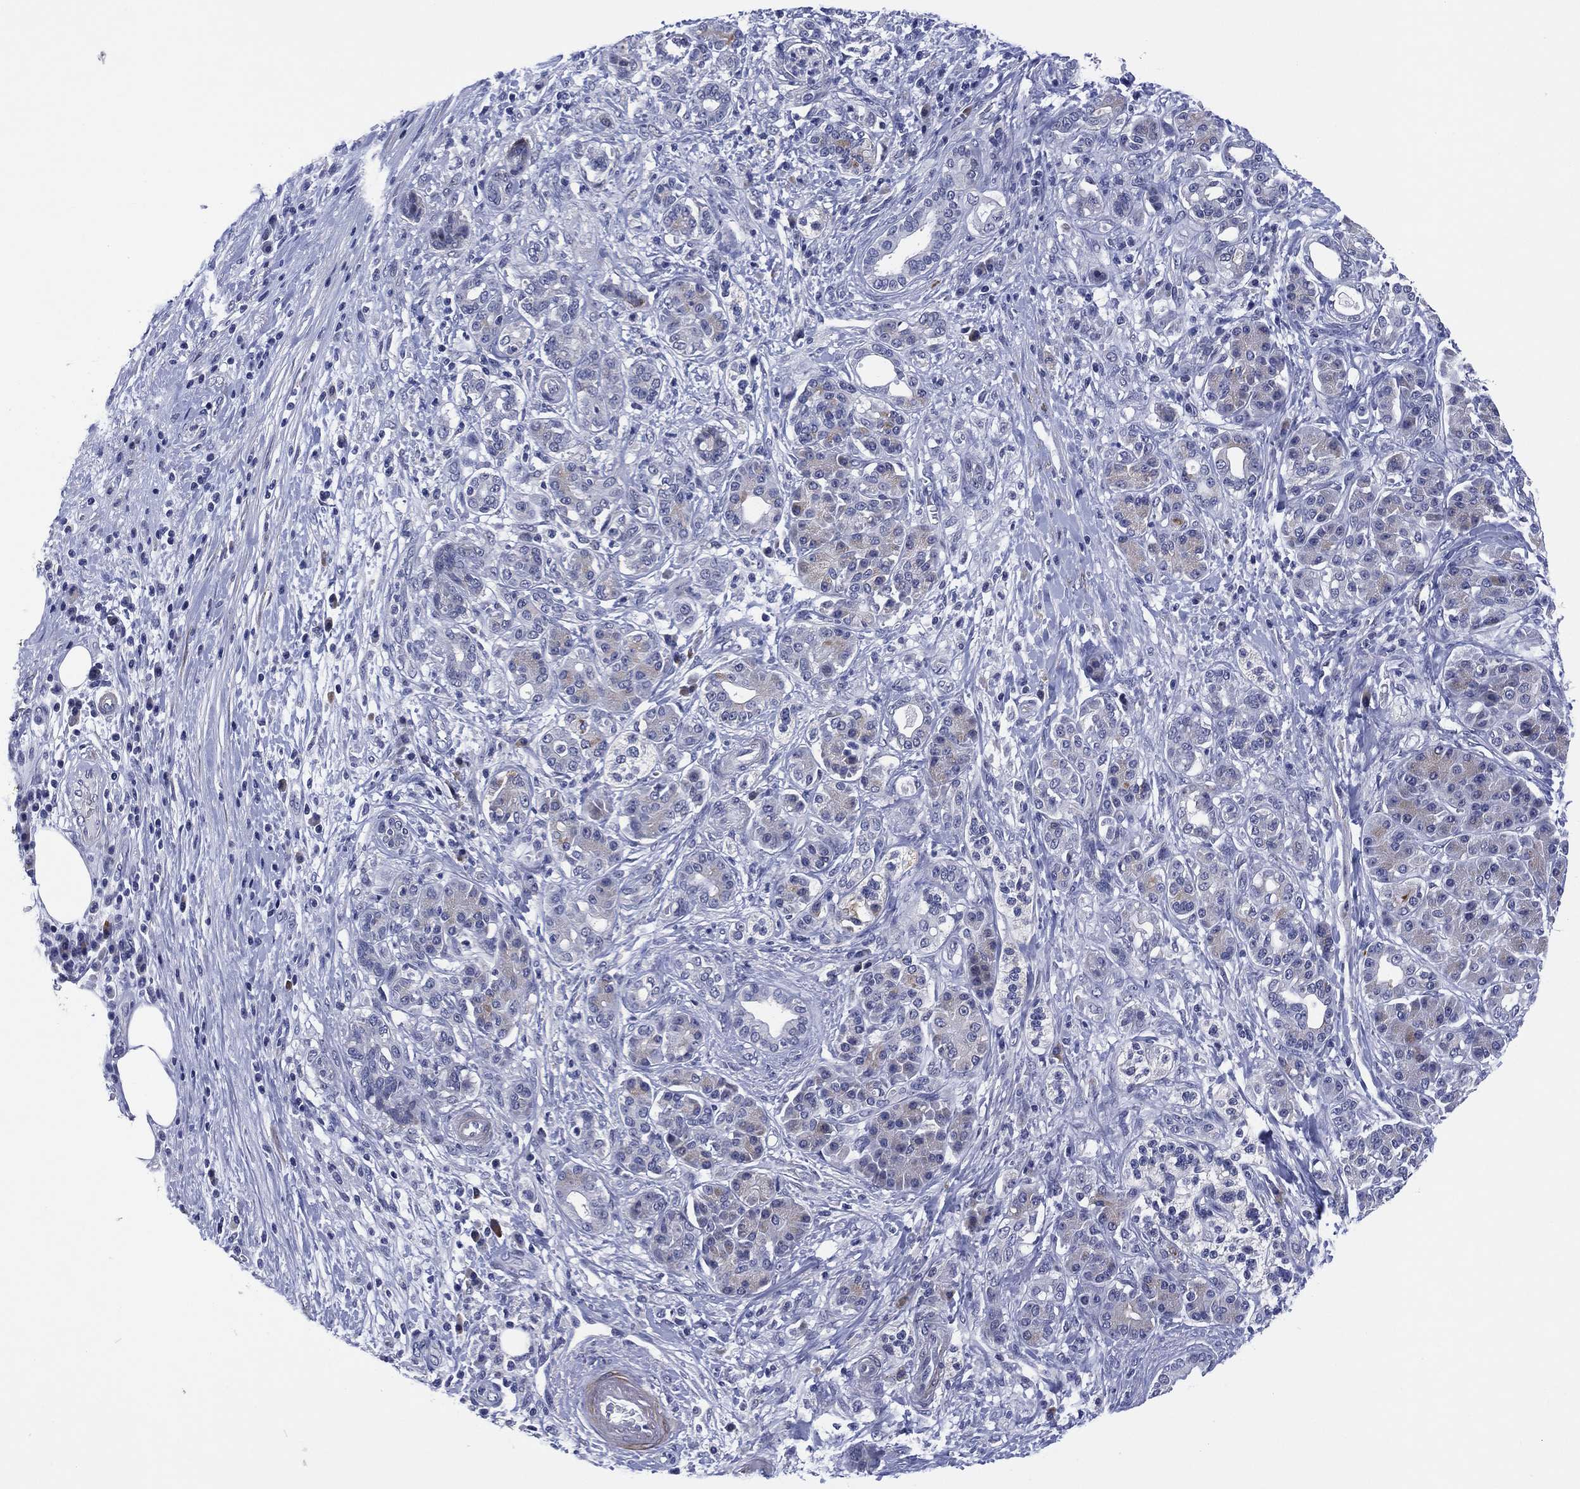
{"staining": {"intensity": "negative", "quantity": "none", "location": "none"}, "tissue": "pancreatic cancer", "cell_type": "Tumor cells", "image_type": "cancer", "snomed": [{"axis": "morphology", "description": "Adenocarcinoma, NOS"}, {"axis": "topography", "description": "Pancreas"}], "caption": "High power microscopy image of an IHC photomicrograph of pancreatic cancer (adenocarcinoma), revealing no significant expression in tumor cells.", "gene": "CLIP3", "patient": {"sex": "female", "age": 73}}